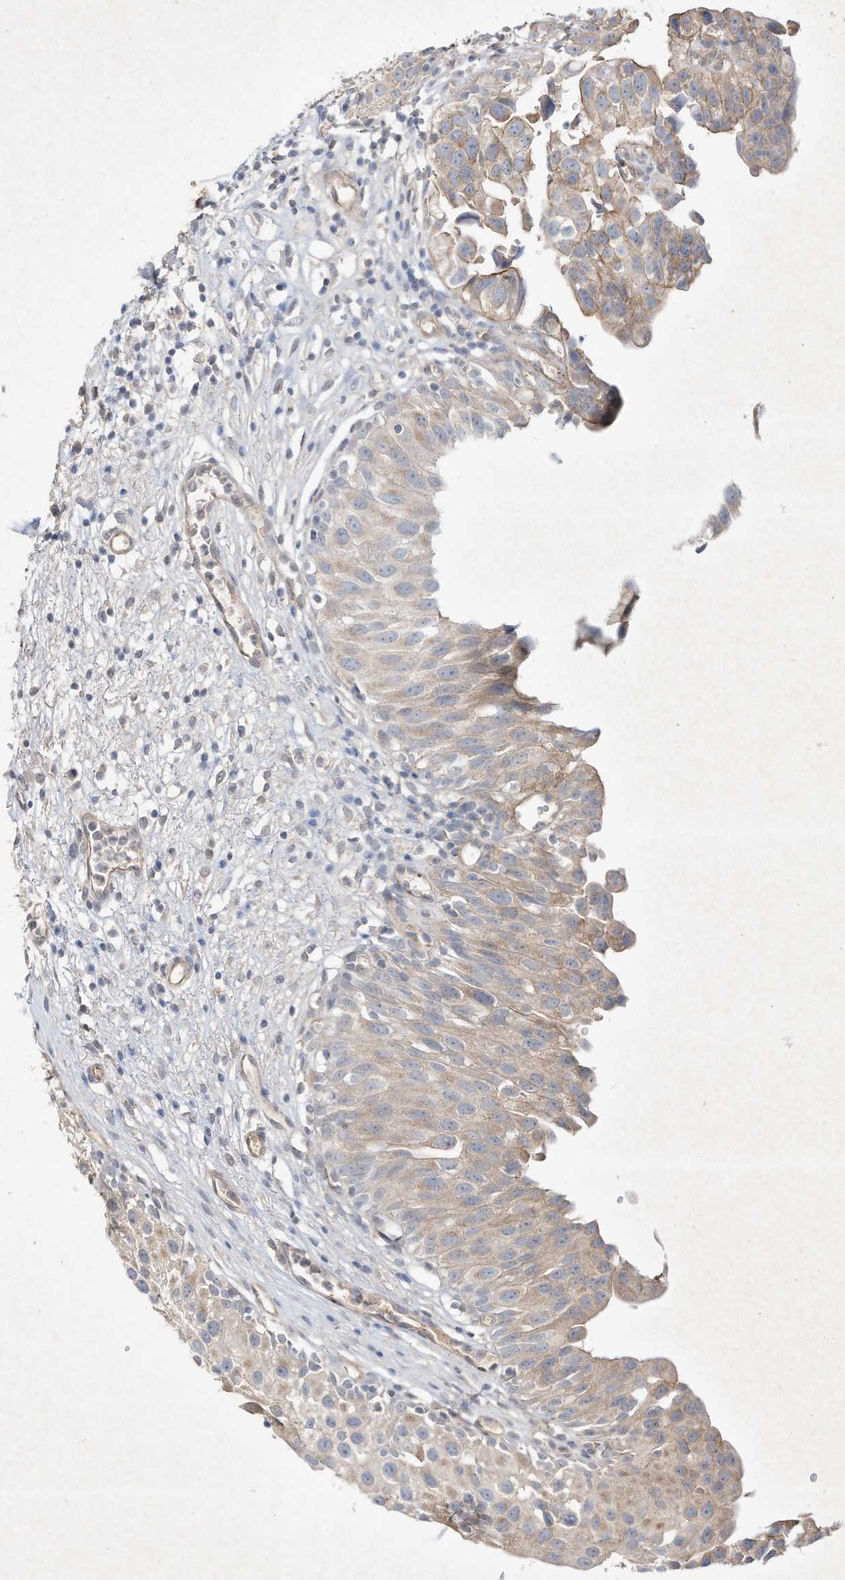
{"staining": {"intensity": "weak", "quantity": "25%-75%", "location": "cytoplasmic/membranous"}, "tissue": "urinary bladder", "cell_type": "Urothelial cells", "image_type": "normal", "snomed": [{"axis": "morphology", "description": "Normal tissue, NOS"}, {"axis": "topography", "description": "Urinary bladder"}], "caption": "Immunohistochemistry (DAB) staining of normal urinary bladder reveals weak cytoplasmic/membranous protein positivity in about 25%-75% of urothelial cells. Immunohistochemistry stains the protein in brown and the nuclei are stained blue.", "gene": "HTR5A", "patient": {"sex": "male", "age": 51}}